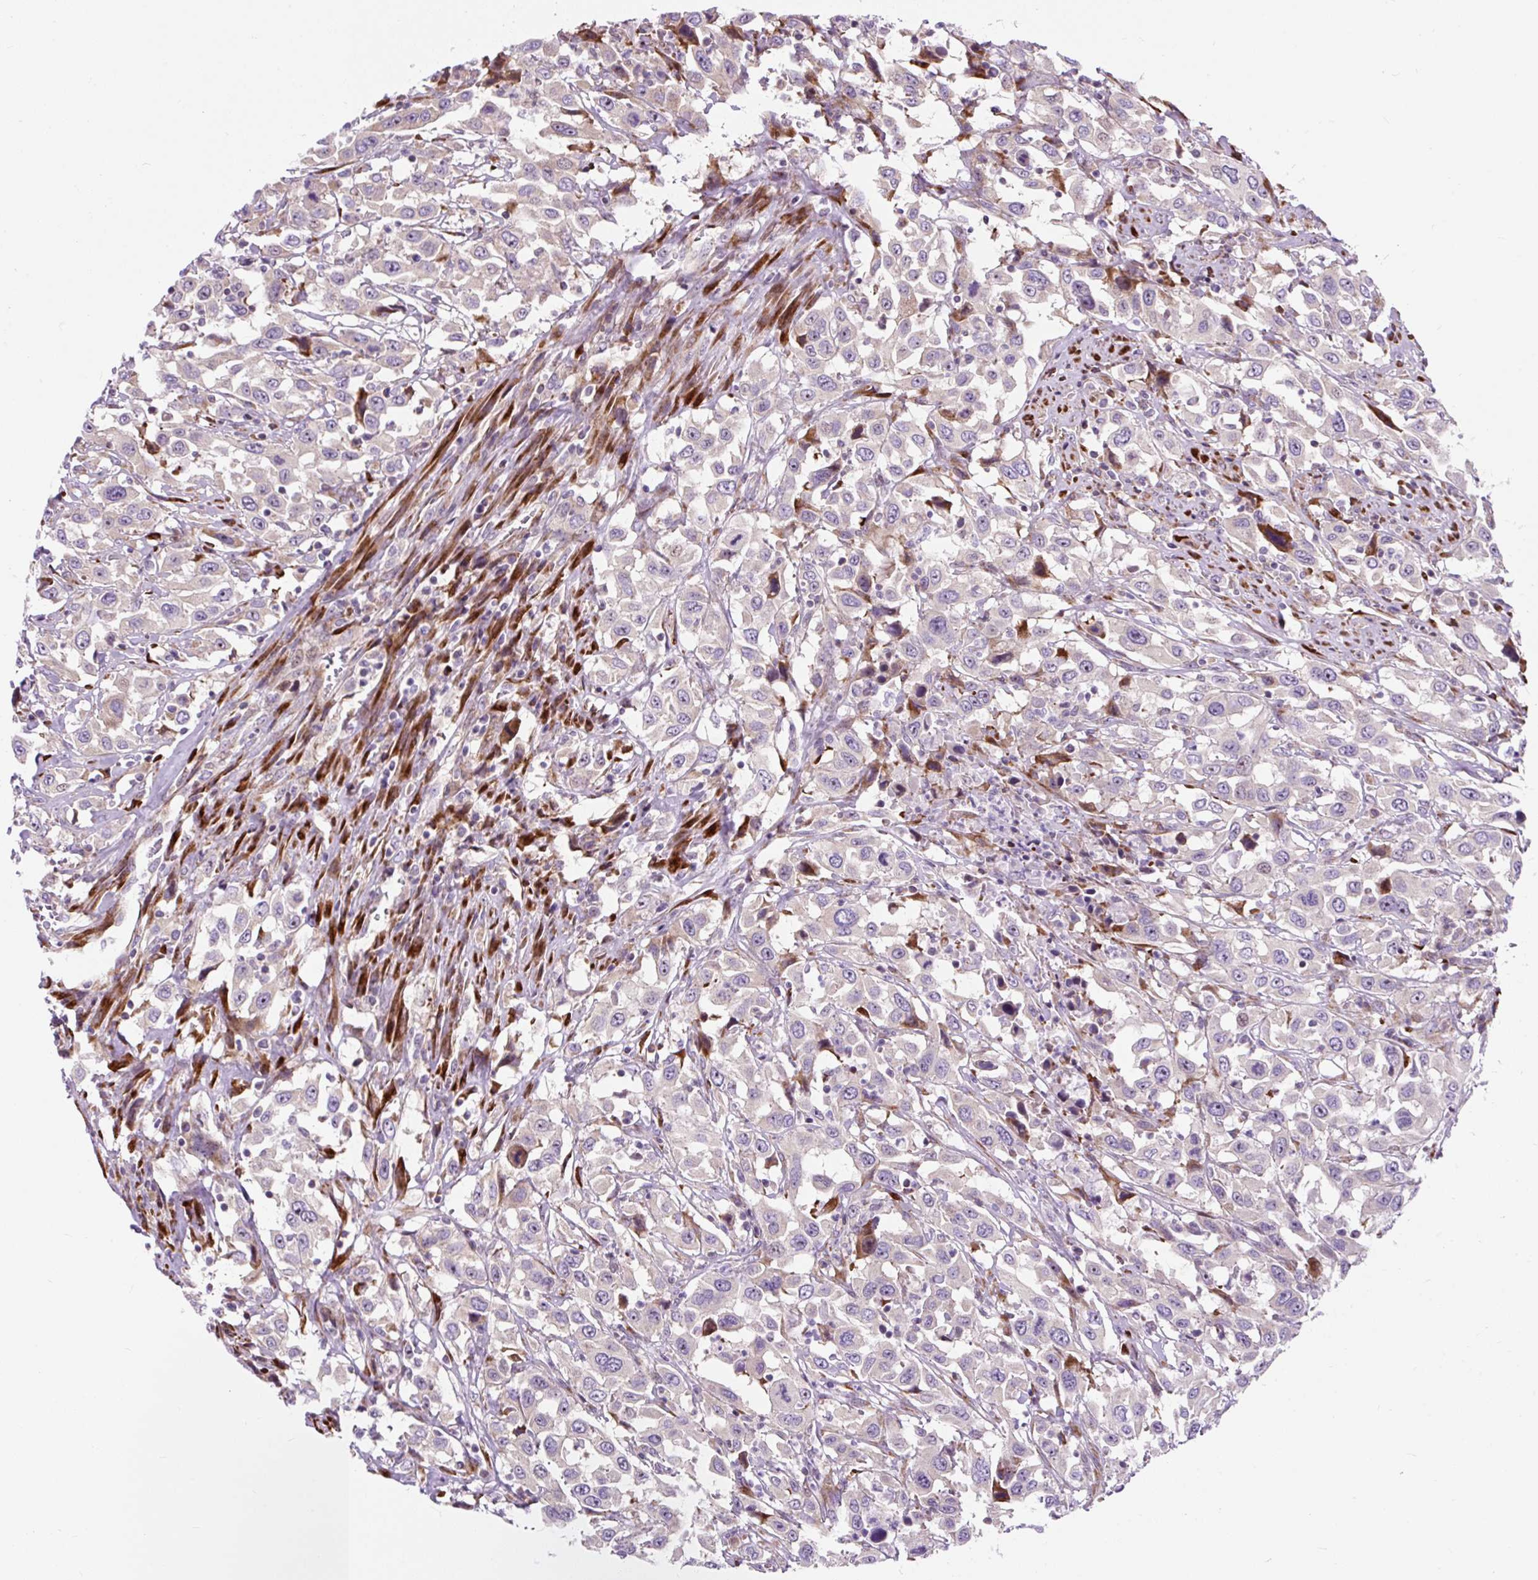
{"staining": {"intensity": "negative", "quantity": "none", "location": "none"}, "tissue": "urothelial cancer", "cell_type": "Tumor cells", "image_type": "cancer", "snomed": [{"axis": "morphology", "description": "Urothelial carcinoma, High grade"}, {"axis": "topography", "description": "Urinary bladder"}], "caption": "Urothelial cancer was stained to show a protein in brown. There is no significant positivity in tumor cells.", "gene": "CISD3", "patient": {"sex": "male", "age": 61}}